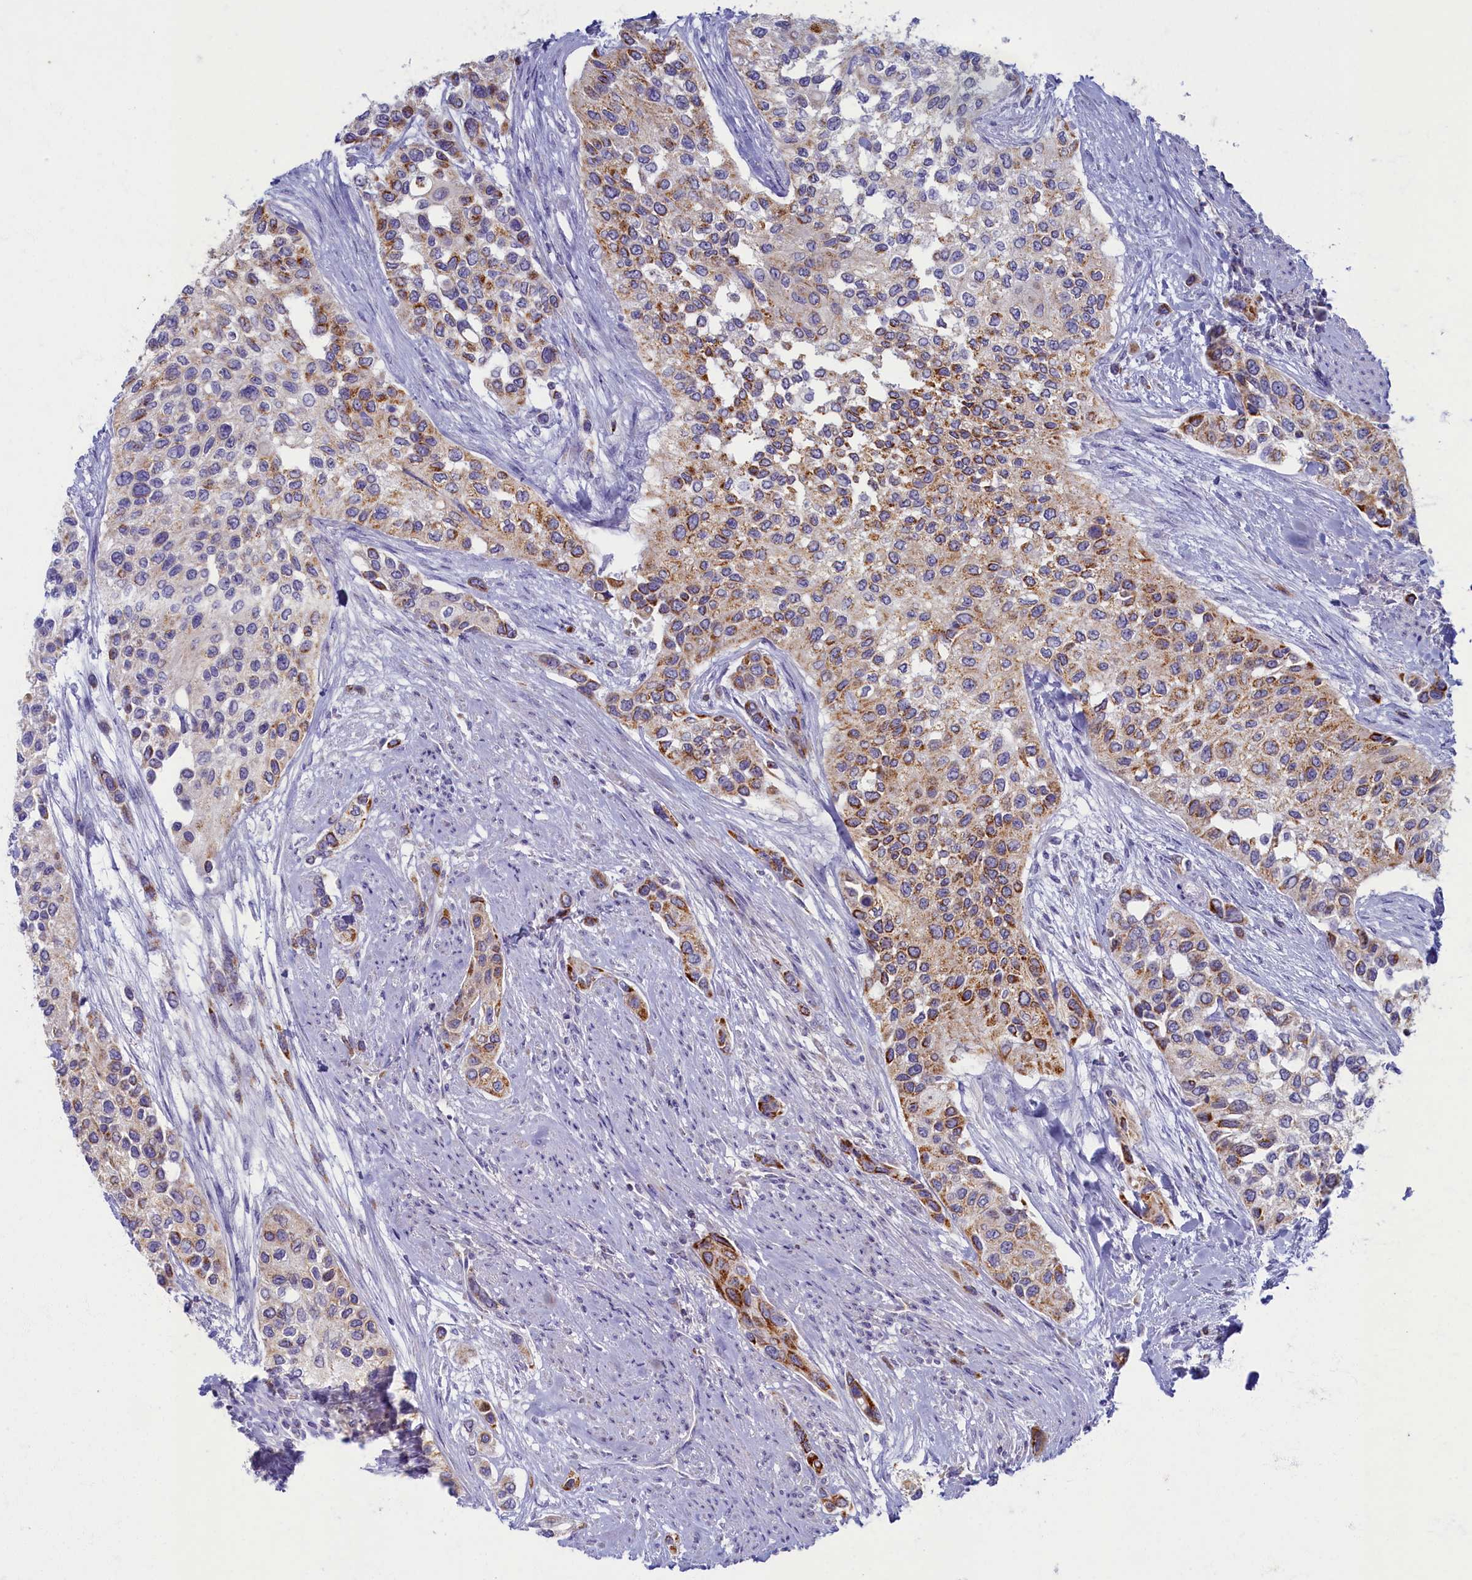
{"staining": {"intensity": "moderate", "quantity": "25%-75%", "location": "cytoplasmic/membranous"}, "tissue": "urothelial cancer", "cell_type": "Tumor cells", "image_type": "cancer", "snomed": [{"axis": "morphology", "description": "Normal tissue, NOS"}, {"axis": "morphology", "description": "Urothelial carcinoma, High grade"}, {"axis": "topography", "description": "Vascular tissue"}, {"axis": "topography", "description": "Urinary bladder"}], "caption": "The immunohistochemical stain highlights moderate cytoplasmic/membranous staining in tumor cells of urothelial cancer tissue.", "gene": "OCIAD2", "patient": {"sex": "female", "age": 56}}